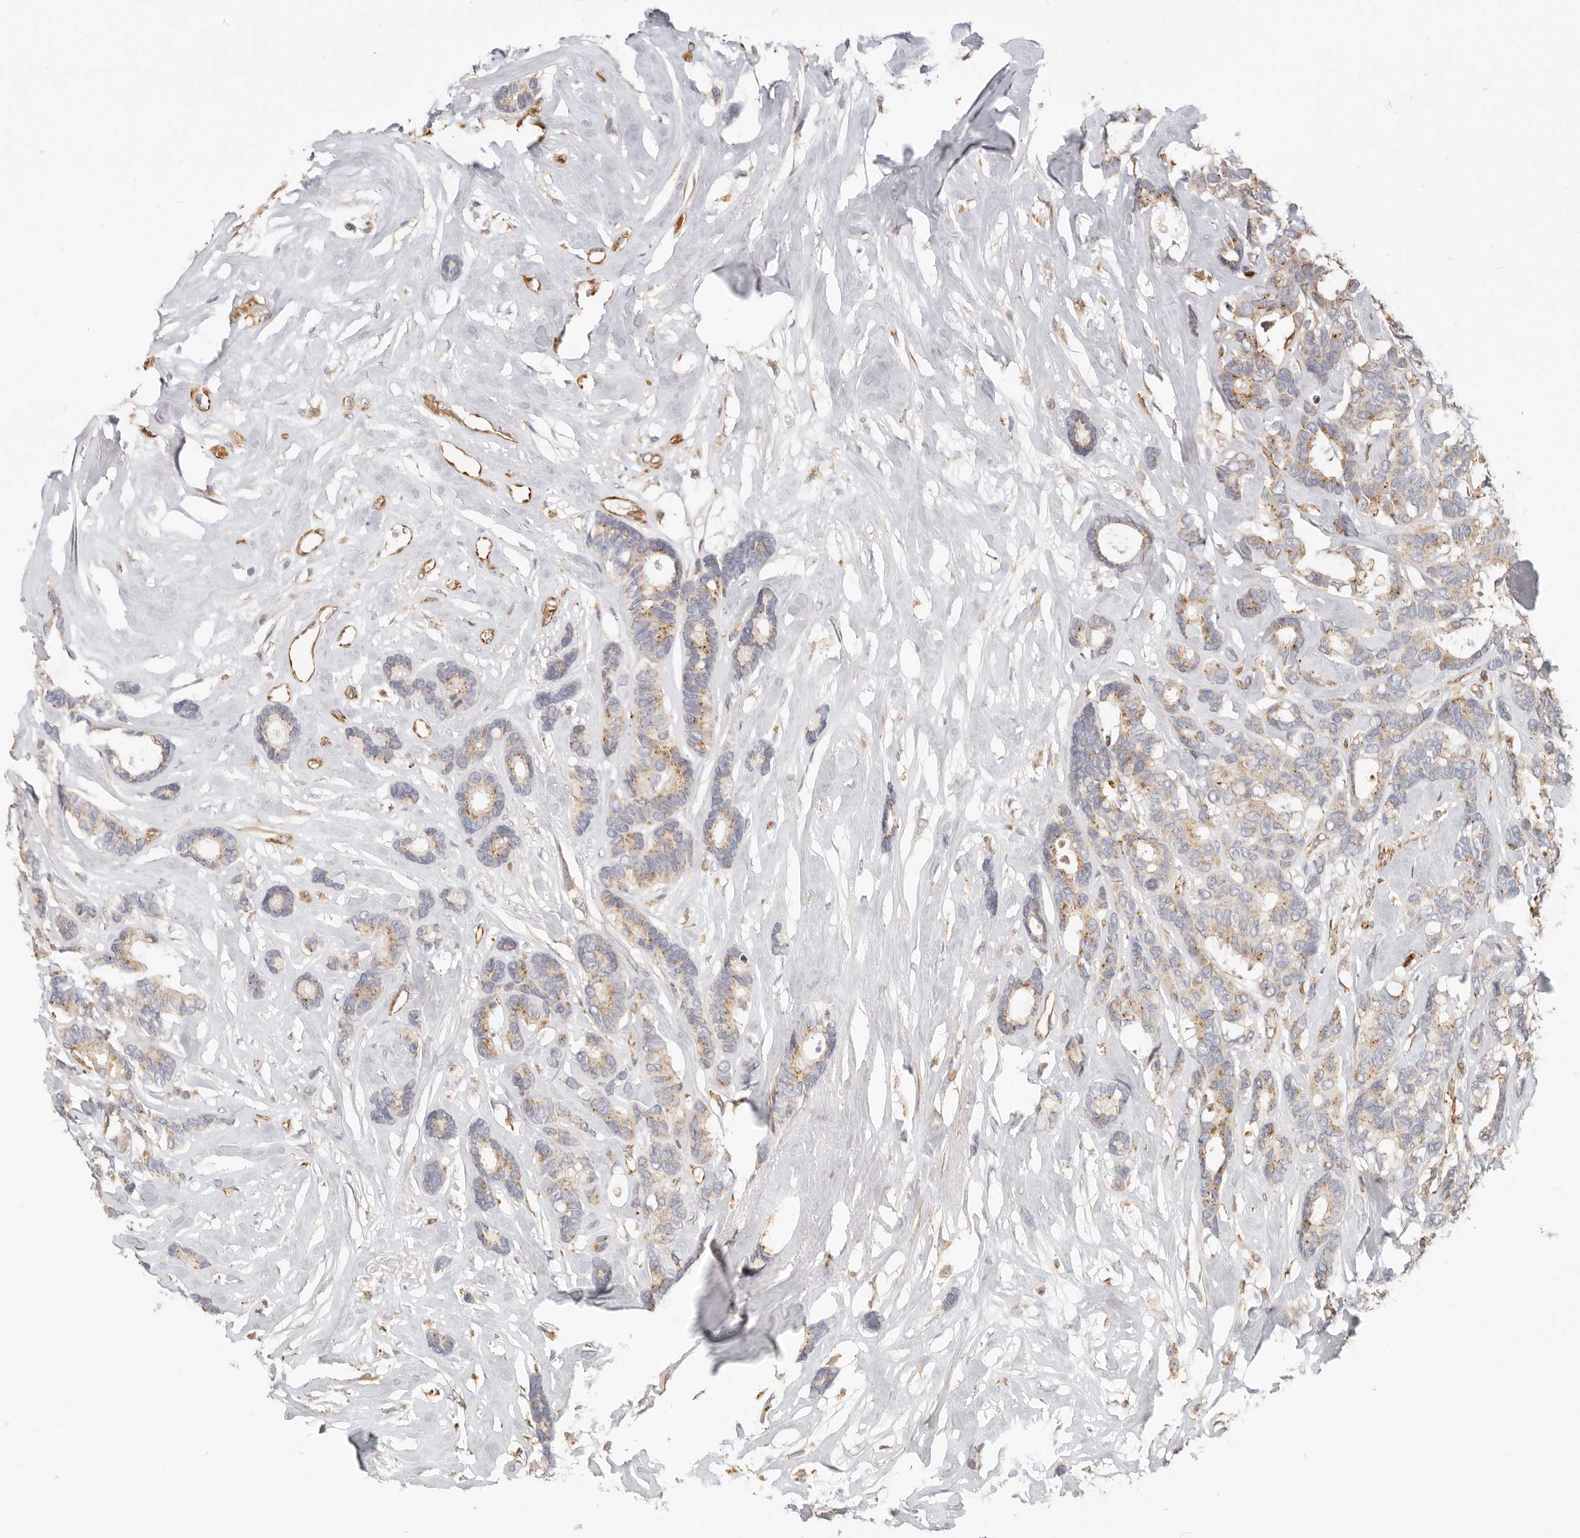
{"staining": {"intensity": "moderate", "quantity": "25%-75%", "location": "cytoplasmic/membranous"}, "tissue": "breast cancer", "cell_type": "Tumor cells", "image_type": "cancer", "snomed": [{"axis": "morphology", "description": "Duct carcinoma"}, {"axis": "topography", "description": "Breast"}], "caption": "Human breast intraductal carcinoma stained with a brown dye displays moderate cytoplasmic/membranous positive positivity in approximately 25%-75% of tumor cells.", "gene": "SPRING1", "patient": {"sex": "female", "age": 87}}